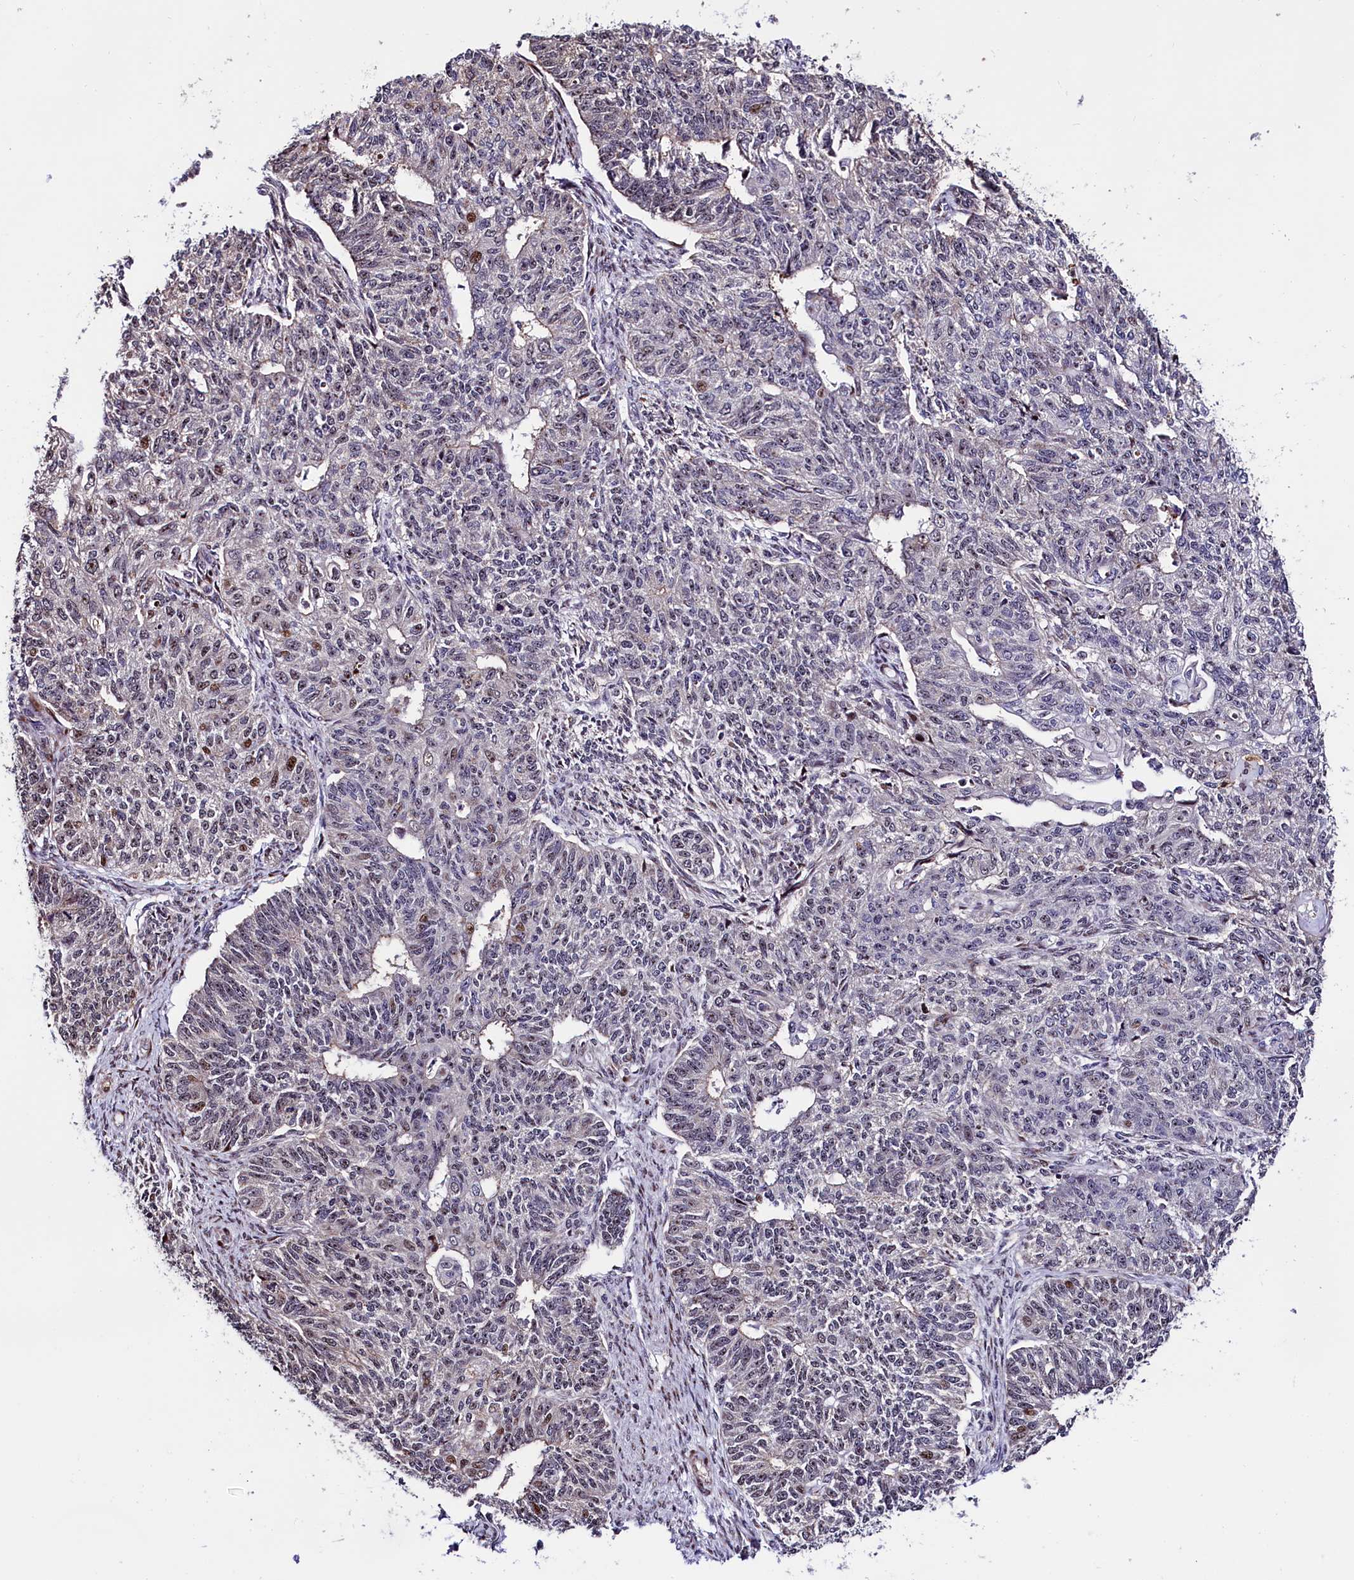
{"staining": {"intensity": "moderate", "quantity": "<25%", "location": "nuclear"}, "tissue": "endometrial cancer", "cell_type": "Tumor cells", "image_type": "cancer", "snomed": [{"axis": "morphology", "description": "Adenocarcinoma, NOS"}, {"axis": "topography", "description": "Endometrium"}], "caption": "Moderate nuclear protein expression is appreciated in about <25% of tumor cells in adenocarcinoma (endometrial).", "gene": "TRMT112", "patient": {"sex": "female", "age": 32}}